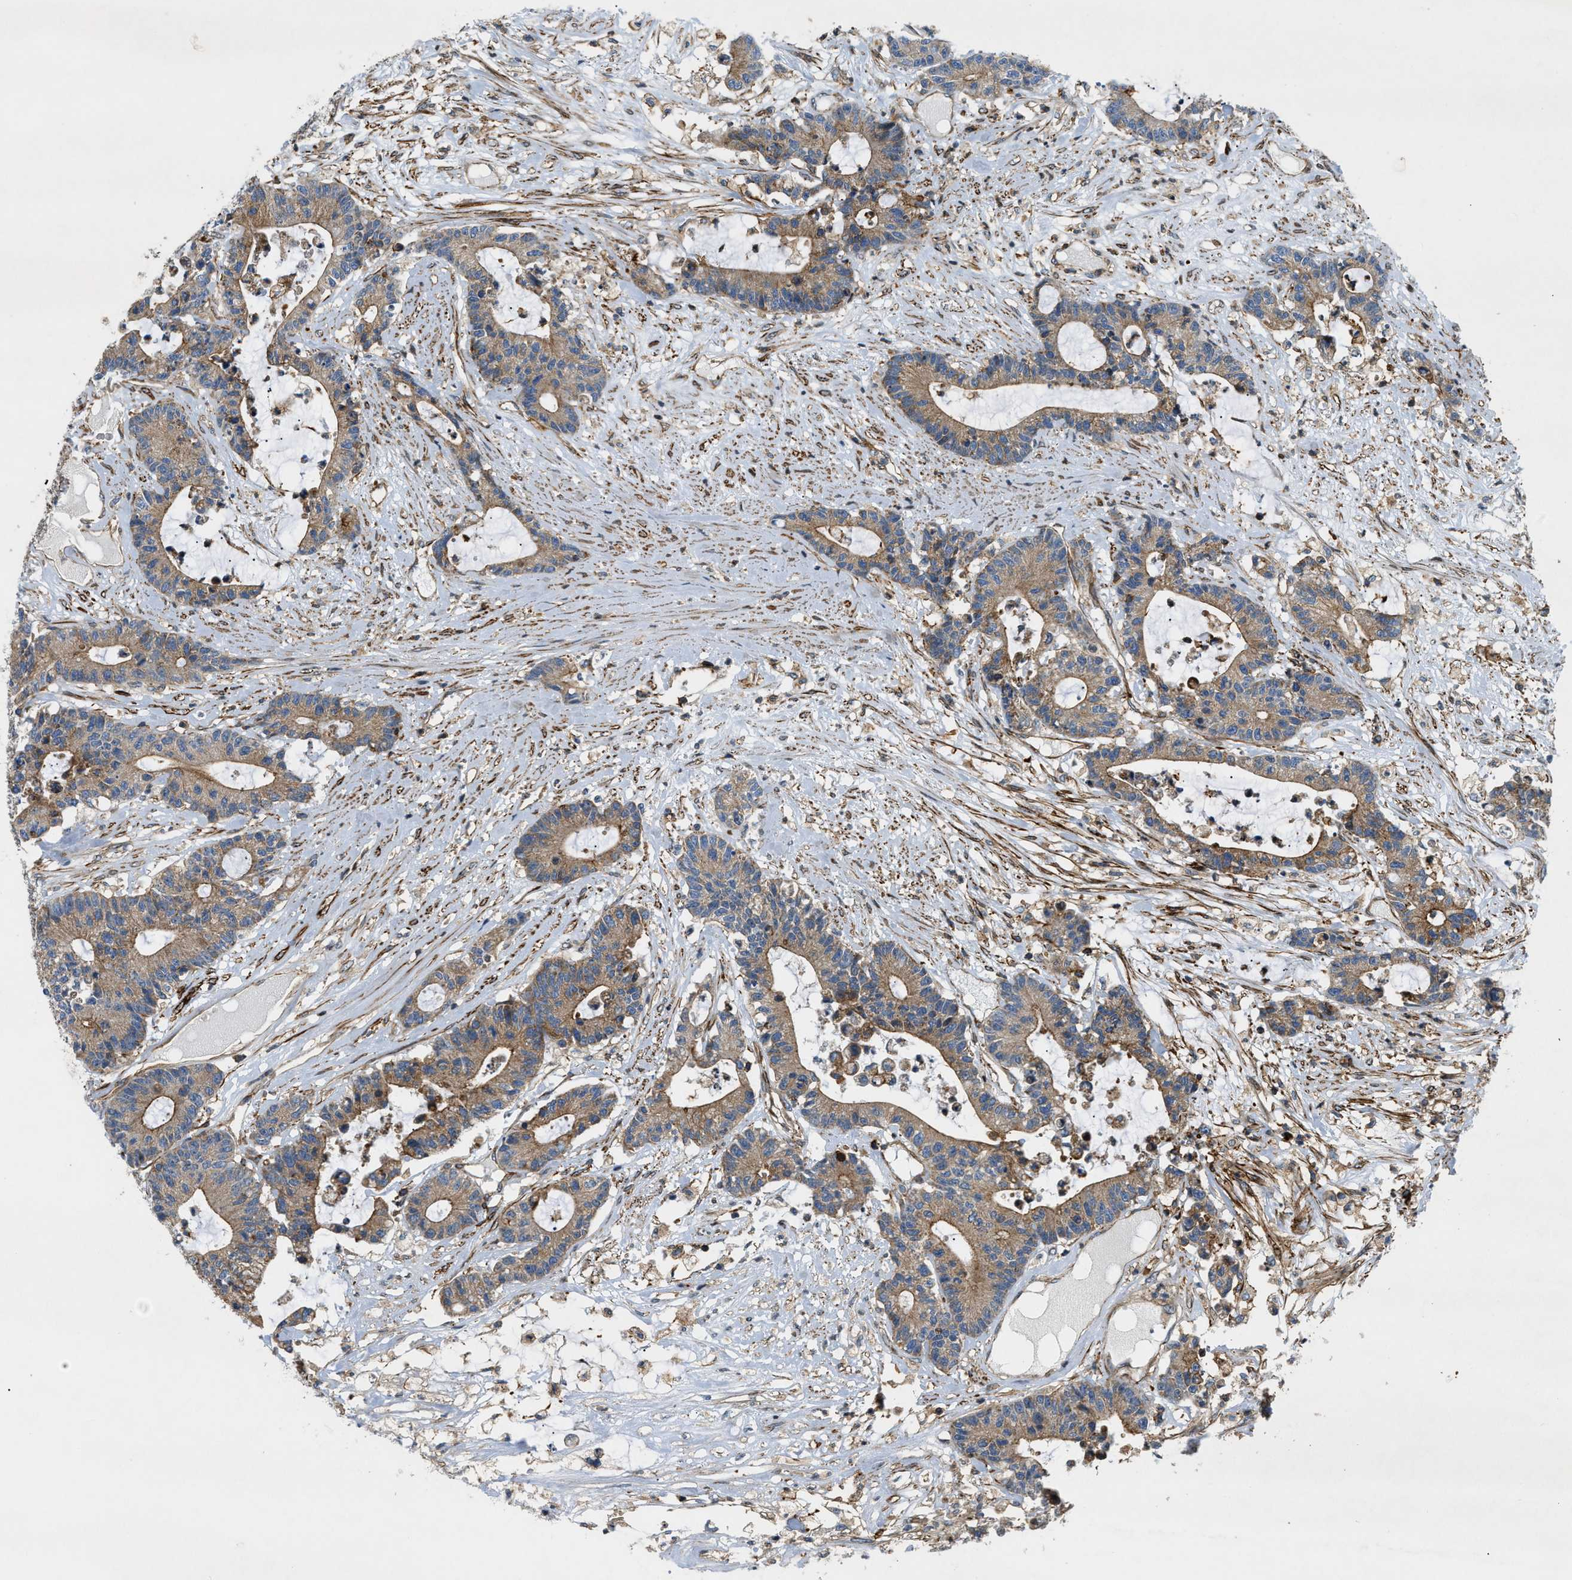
{"staining": {"intensity": "moderate", "quantity": ">75%", "location": "cytoplasmic/membranous"}, "tissue": "colorectal cancer", "cell_type": "Tumor cells", "image_type": "cancer", "snomed": [{"axis": "morphology", "description": "Adenocarcinoma, NOS"}, {"axis": "topography", "description": "Colon"}], "caption": "Immunohistochemistry (IHC) of colorectal cancer displays medium levels of moderate cytoplasmic/membranous staining in approximately >75% of tumor cells.", "gene": "DHODH", "patient": {"sex": "female", "age": 84}}